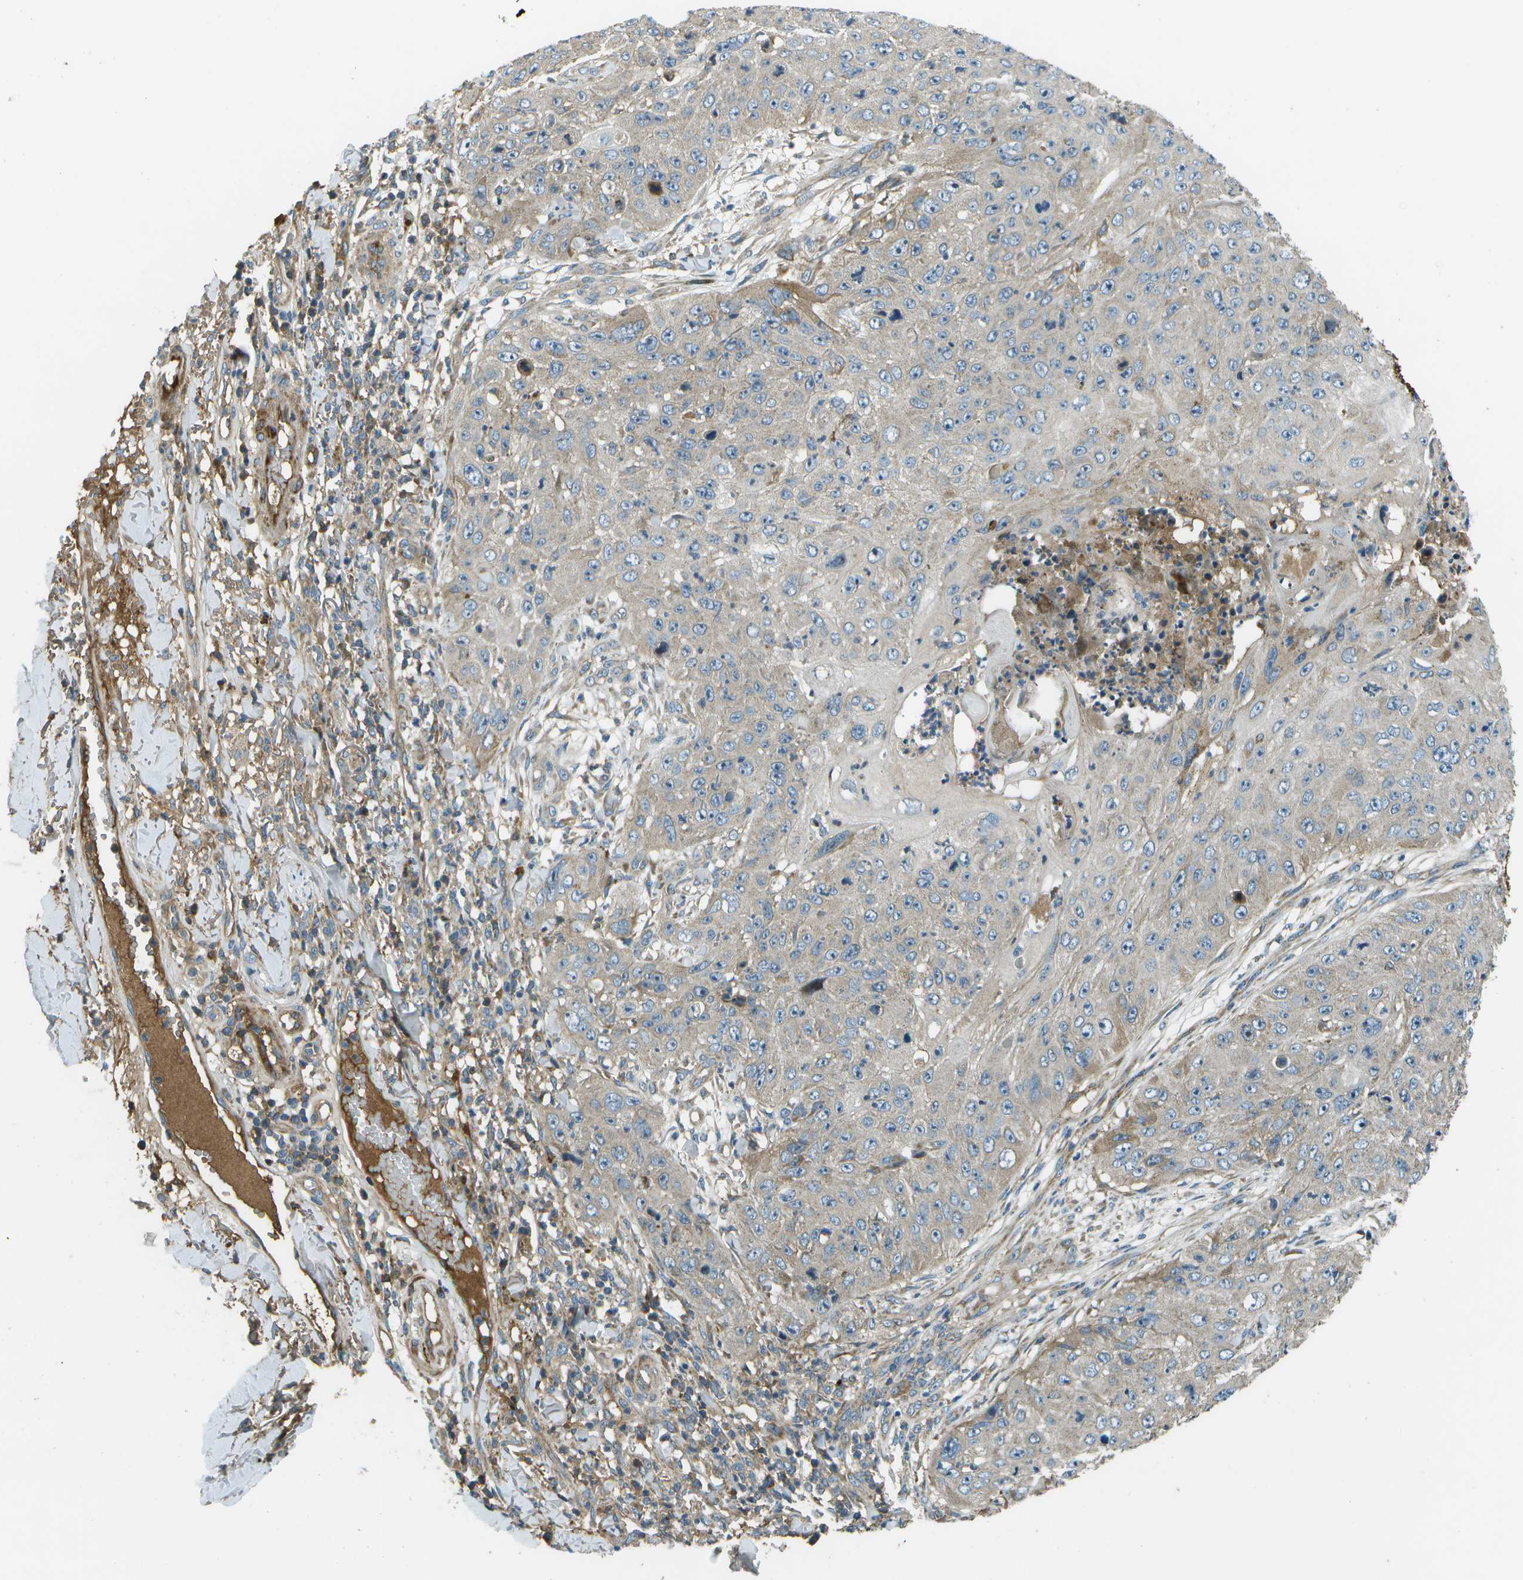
{"staining": {"intensity": "weak", "quantity": "<25%", "location": "cytoplasmic/membranous"}, "tissue": "skin cancer", "cell_type": "Tumor cells", "image_type": "cancer", "snomed": [{"axis": "morphology", "description": "Squamous cell carcinoma, NOS"}, {"axis": "topography", "description": "Skin"}], "caption": "Protein analysis of skin cancer (squamous cell carcinoma) reveals no significant staining in tumor cells.", "gene": "PXYLP1", "patient": {"sex": "female", "age": 80}}